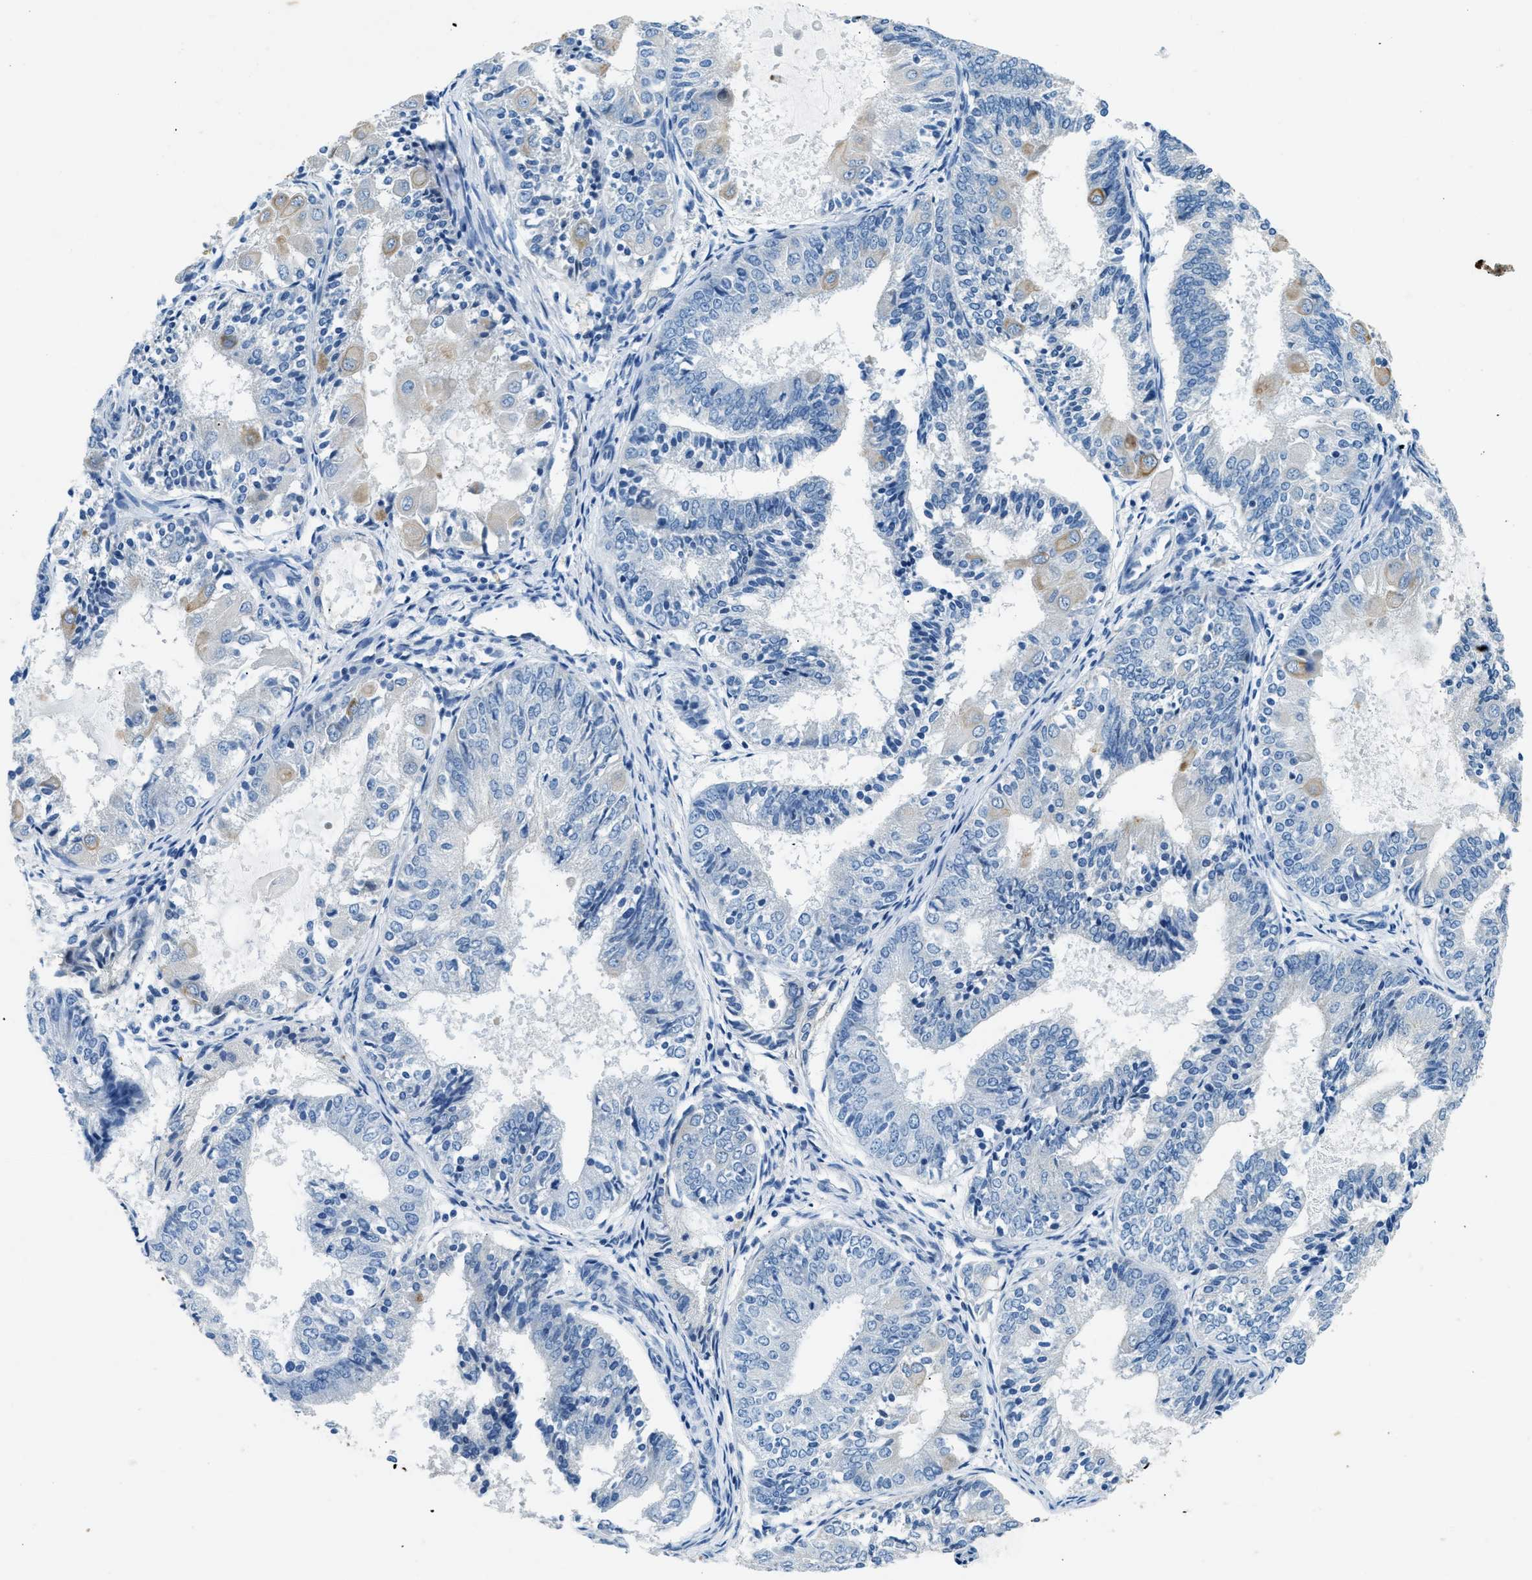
{"staining": {"intensity": "weak", "quantity": "<25%", "location": "cytoplasmic/membranous"}, "tissue": "endometrial cancer", "cell_type": "Tumor cells", "image_type": "cancer", "snomed": [{"axis": "morphology", "description": "Adenocarcinoma, NOS"}, {"axis": "topography", "description": "Endometrium"}], "caption": "IHC of endometrial adenocarcinoma exhibits no positivity in tumor cells.", "gene": "CFAP20", "patient": {"sex": "female", "age": 81}}